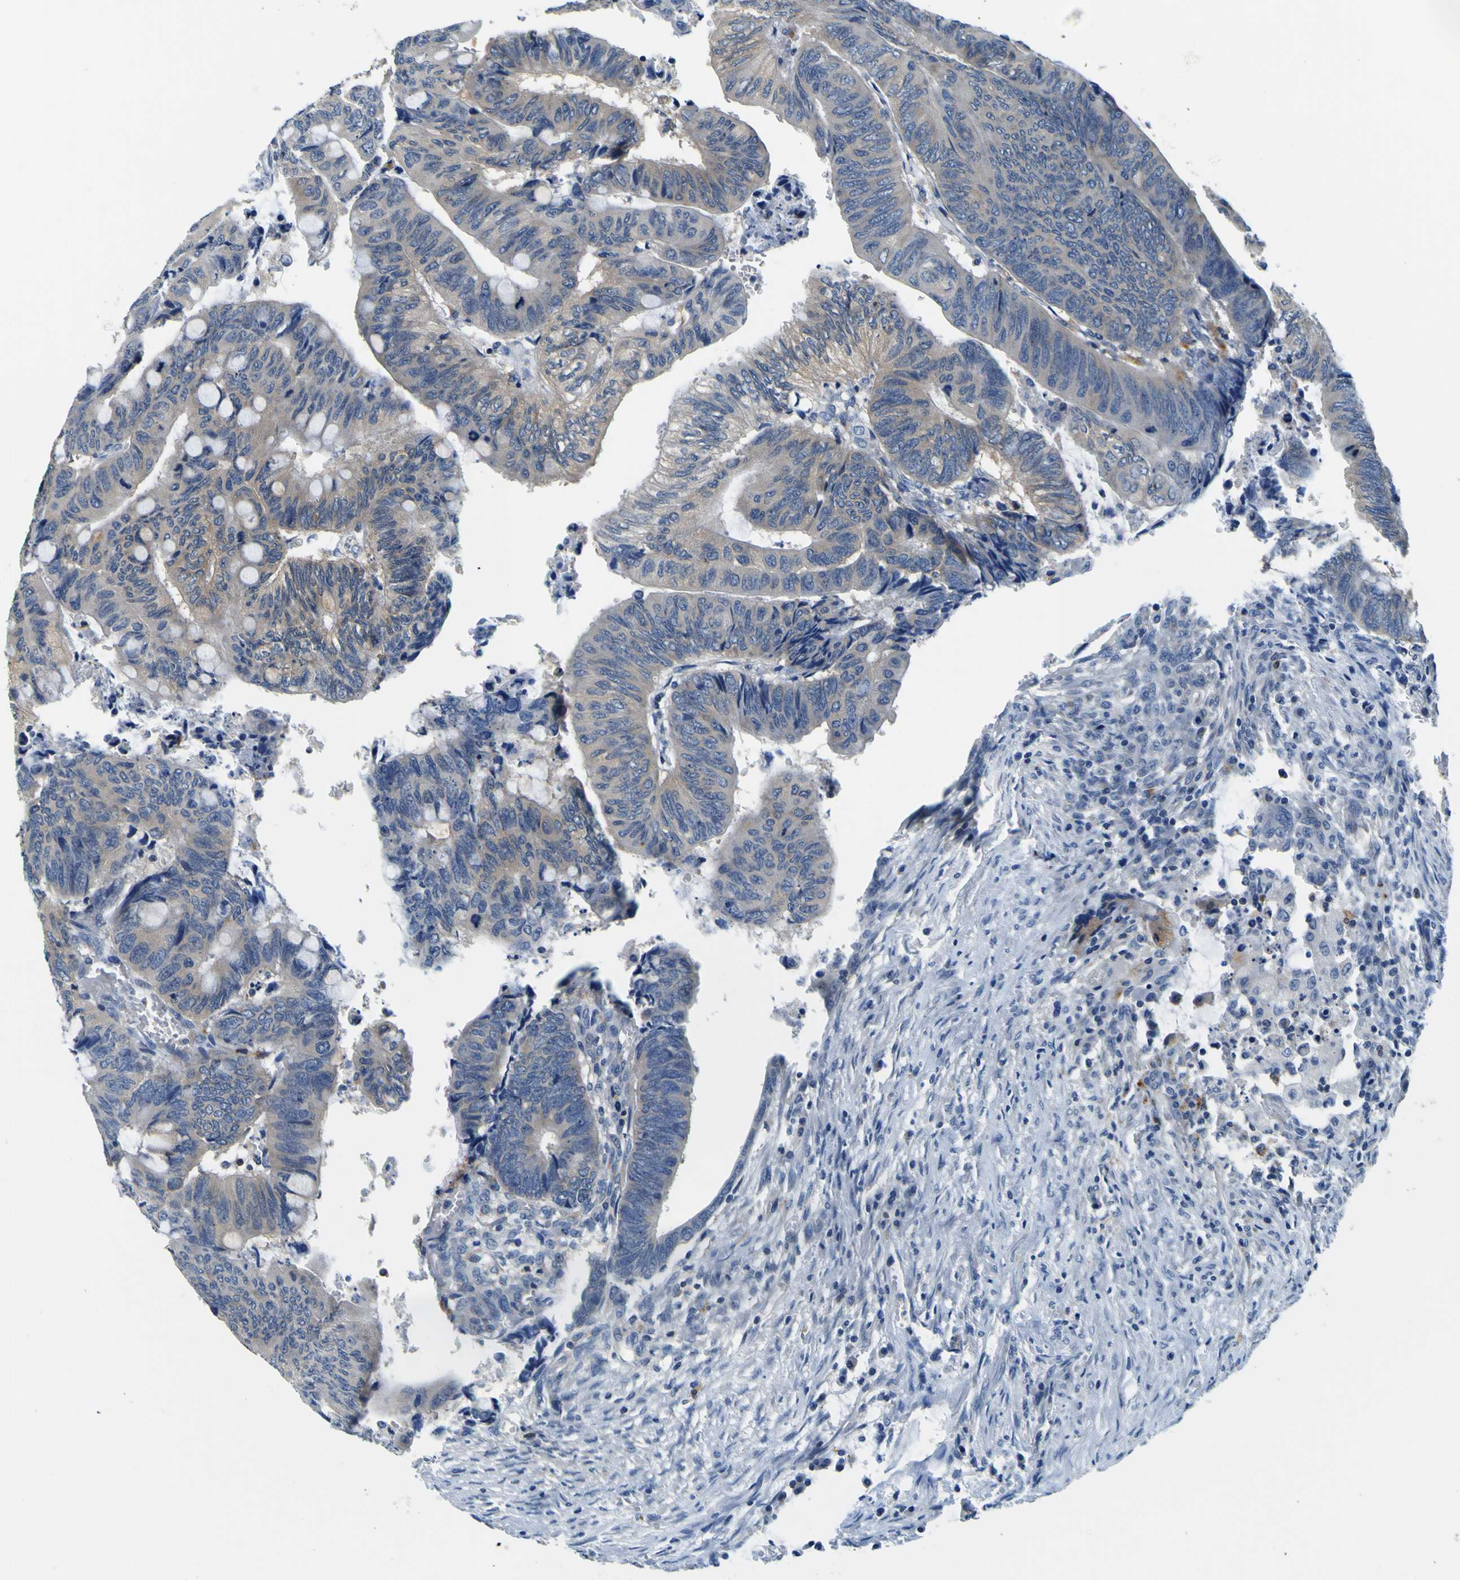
{"staining": {"intensity": "moderate", "quantity": "<25%", "location": "cytoplasmic/membranous"}, "tissue": "colorectal cancer", "cell_type": "Tumor cells", "image_type": "cancer", "snomed": [{"axis": "morphology", "description": "Normal tissue, NOS"}, {"axis": "morphology", "description": "Adenocarcinoma, NOS"}, {"axis": "topography", "description": "Rectum"}, {"axis": "topography", "description": "Peripheral nerve tissue"}], "caption": "High-magnification brightfield microscopy of colorectal cancer stained with DAB (3,3'-diaminobenzidine) (brown) and counterstained with hematoxylin (blue). tumor cells exhibit moderate cytoplasmic/membranous staining is present in about<25% of cells. (IHC, brightfield microscopy, high magnification).", "gene": "TNIK", "patient": {"sex": "male", "age": 92}}